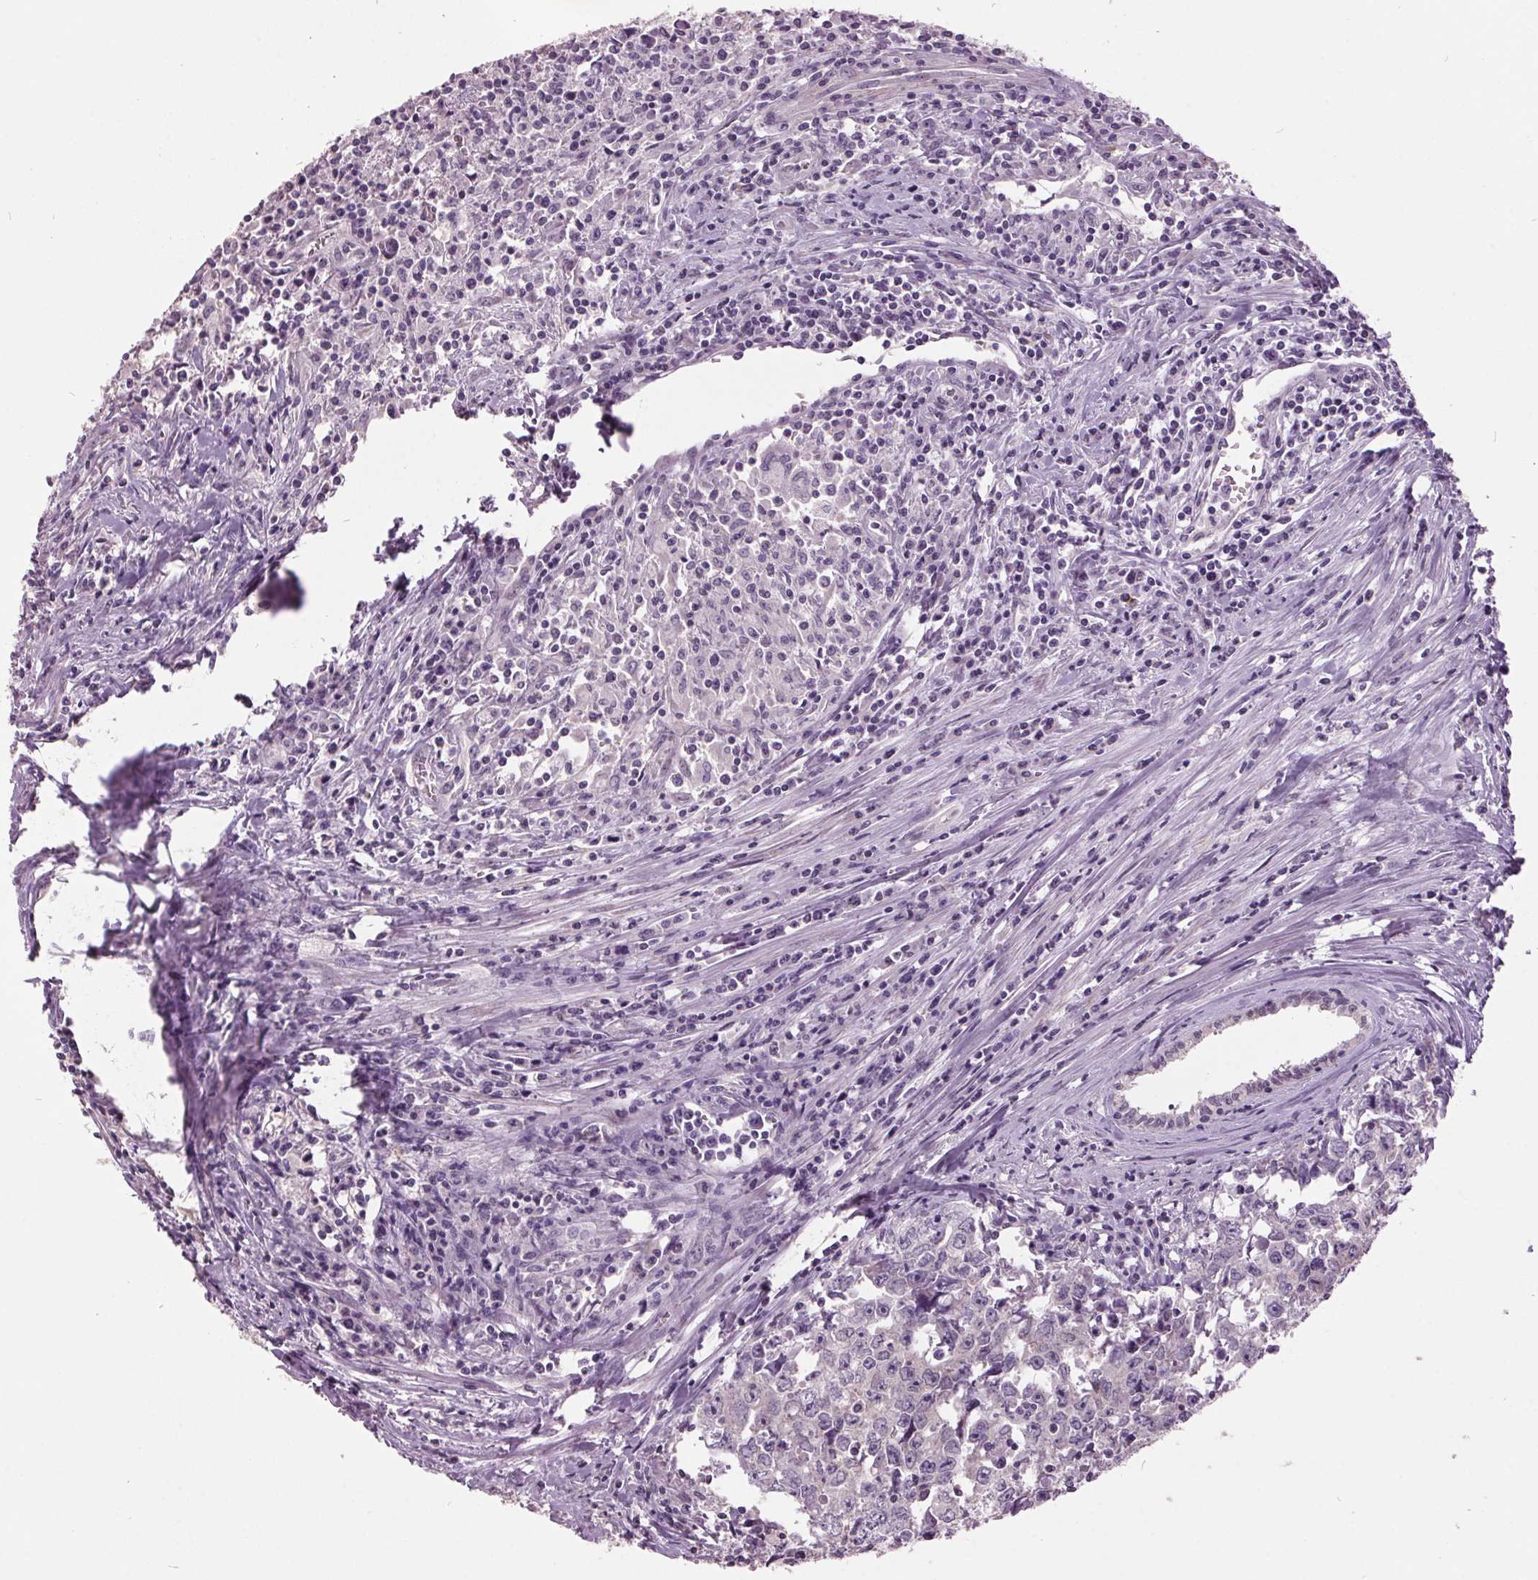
{"staining": {"intensity": "negative", "quantity": "none", "location": "none"}, "tissue": "testis cancer", "cell_type": "Tumor cells", "image_type": "cancer", "snomed": [{"axis": "morphology", "description": "Carcinoma, Embryonal, NOS"}, {"axis": "topography", "description": "Testis"}], "caption": "Immunohistochemical staining of testis cancer shows no significant staining in tumor cells.", "gene": "C2orf16", "patient": {"sex": "male", "age": 22}}